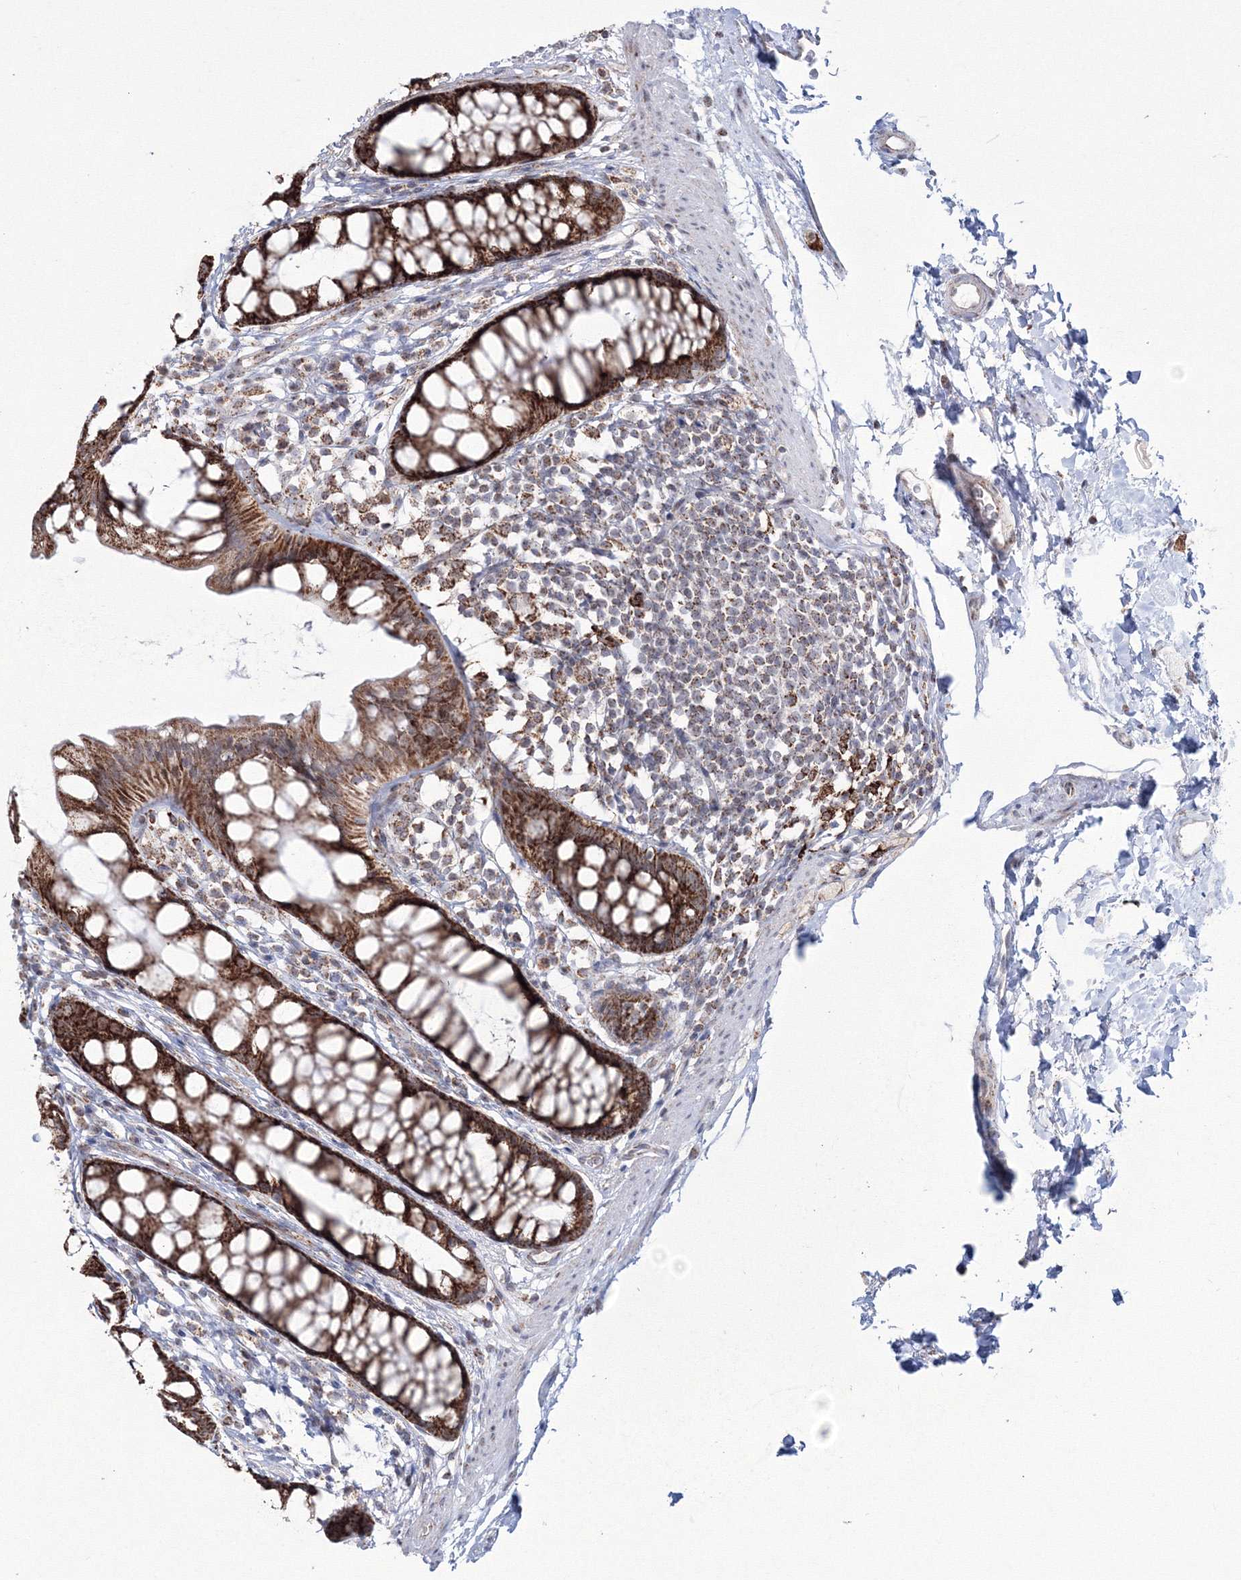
{"staining": {"intensity": "moderate", "quantity": ">75%", "location": "cytoplasmic/membranous"}, "tissue": "rectum", "cell_type": "Glandular cells", "image_type": "normal", "snomed": [{"axis": "morphology", "description": "Normal tissue, NOS"}, {"axis": "topography", "description": "Rectum"}], "caption": "There is medium levels of moderate cytoplasmic/membranous staining in glandular cells of unremarkable rectum, as demonstrated by immunohistochemical staining (brown color).", "gene": "GRSF1", "patient": {"sex": "female", "age": 65}}